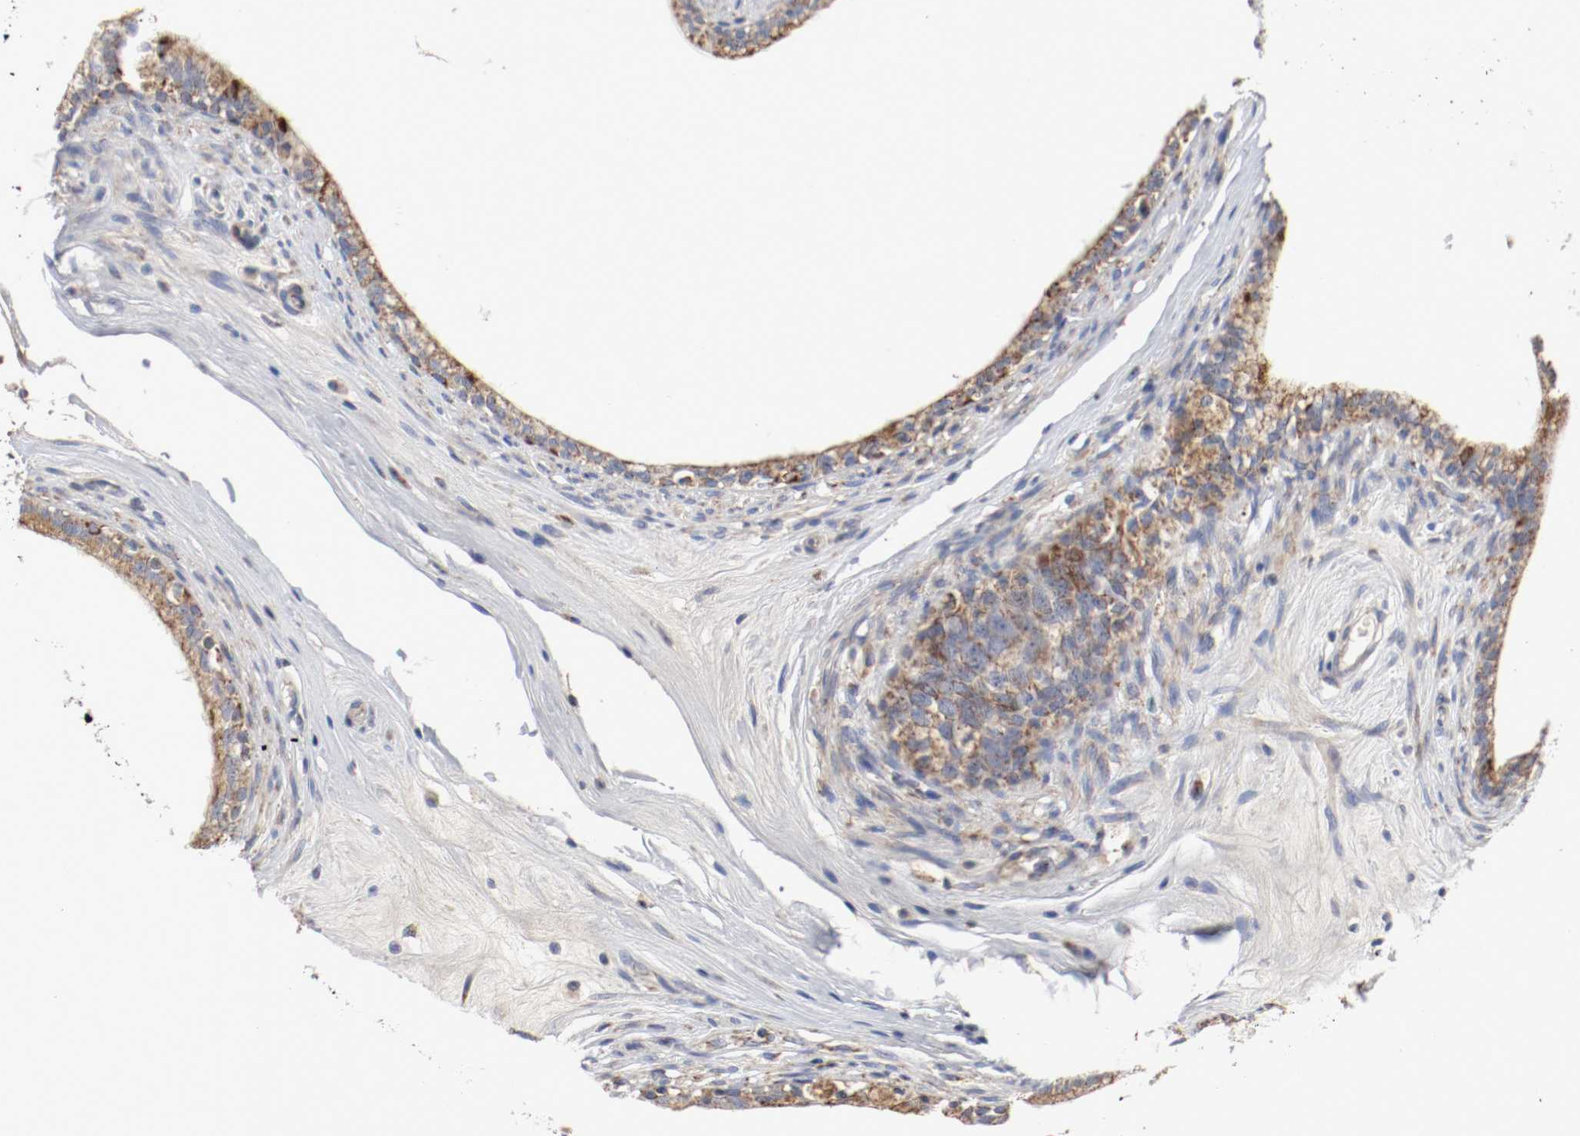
{"staining": {"intensity": "strong", "quantity": ">75%", "location": "cytoplasmic/membranous"}, "tissue": "epididymis", "cell_type": "Glandular cells", "image_type": "normal", "snomed": [{"axis": "morphology", "description": "Normal tissue, NOS"}, {"axis": "morphology", "description": "Inflammation, NOS"}, {"axis": "topography", "description": "Epididymis"}], "caption": "Immunohistochemical staining of unremarkable human epididymis reveals >75% levels of strong cytoplasmic/membranous protein positivity in approximately >75% of glandular cells.", "gene": "AFG3L2", "patient": {"sex": "male", "age": 84}}